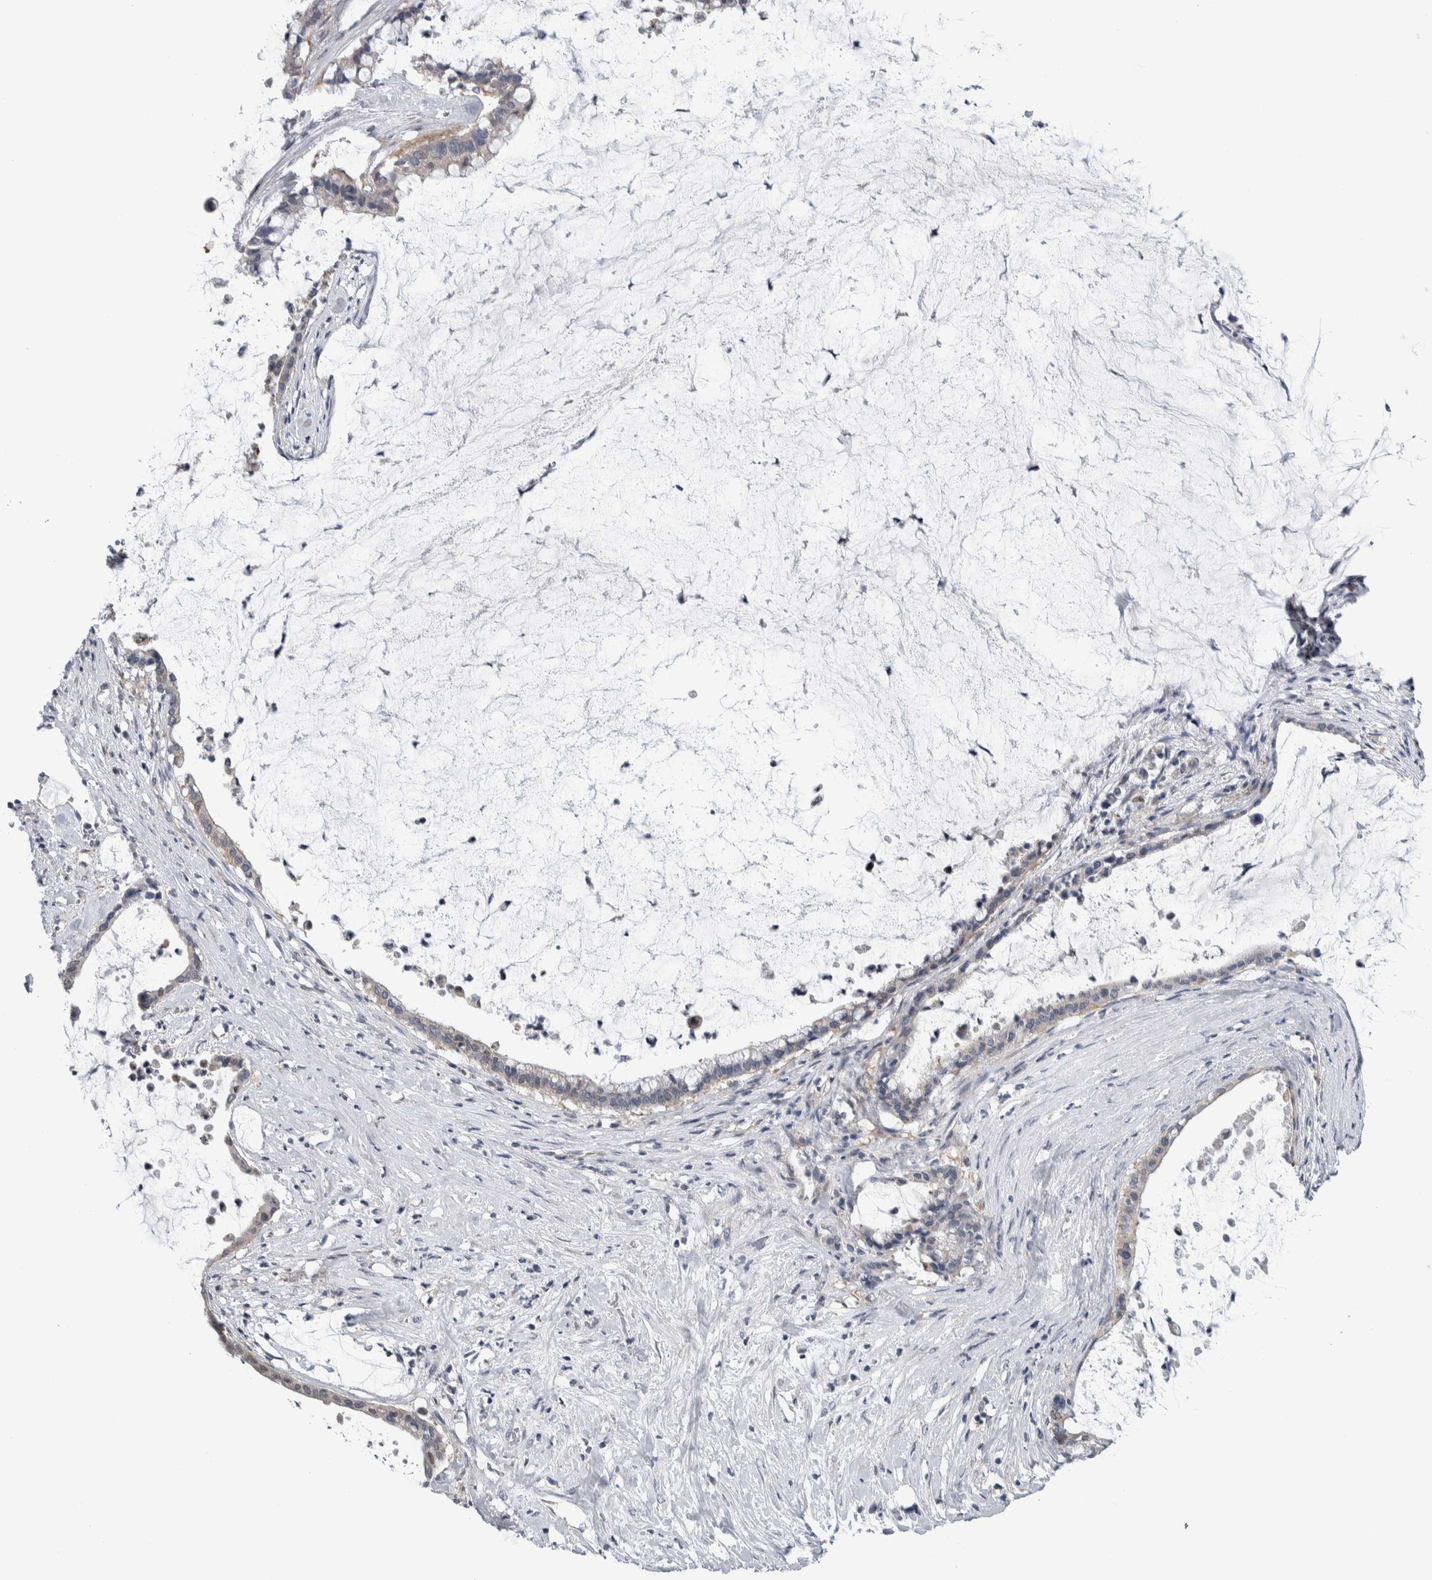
{"staining": {"intensity": "negative", "quantity": "none", "location": "none"}, "tissue": "pancreatic cancer", "cell_type": "Tumor cells", "image_type": "cancer", "snomed": [{"axis": "morphology", "description": "Adenocarcinoma, NOS"}, {"axis": "topography", "description": "Pancreas"}], "caption": "Tumor cells are negative for protein expression in human pancreatic cancer (adenocarcinoma). Brightfield microscopy of immunohistochemistry stained with DAB (3,3'-diaminobenzidine) (brown) and hematoxylin (blue), captured at high magnification.", "gene": "TAX1BP1", "patient": {"sex": "male", "age": 41}}